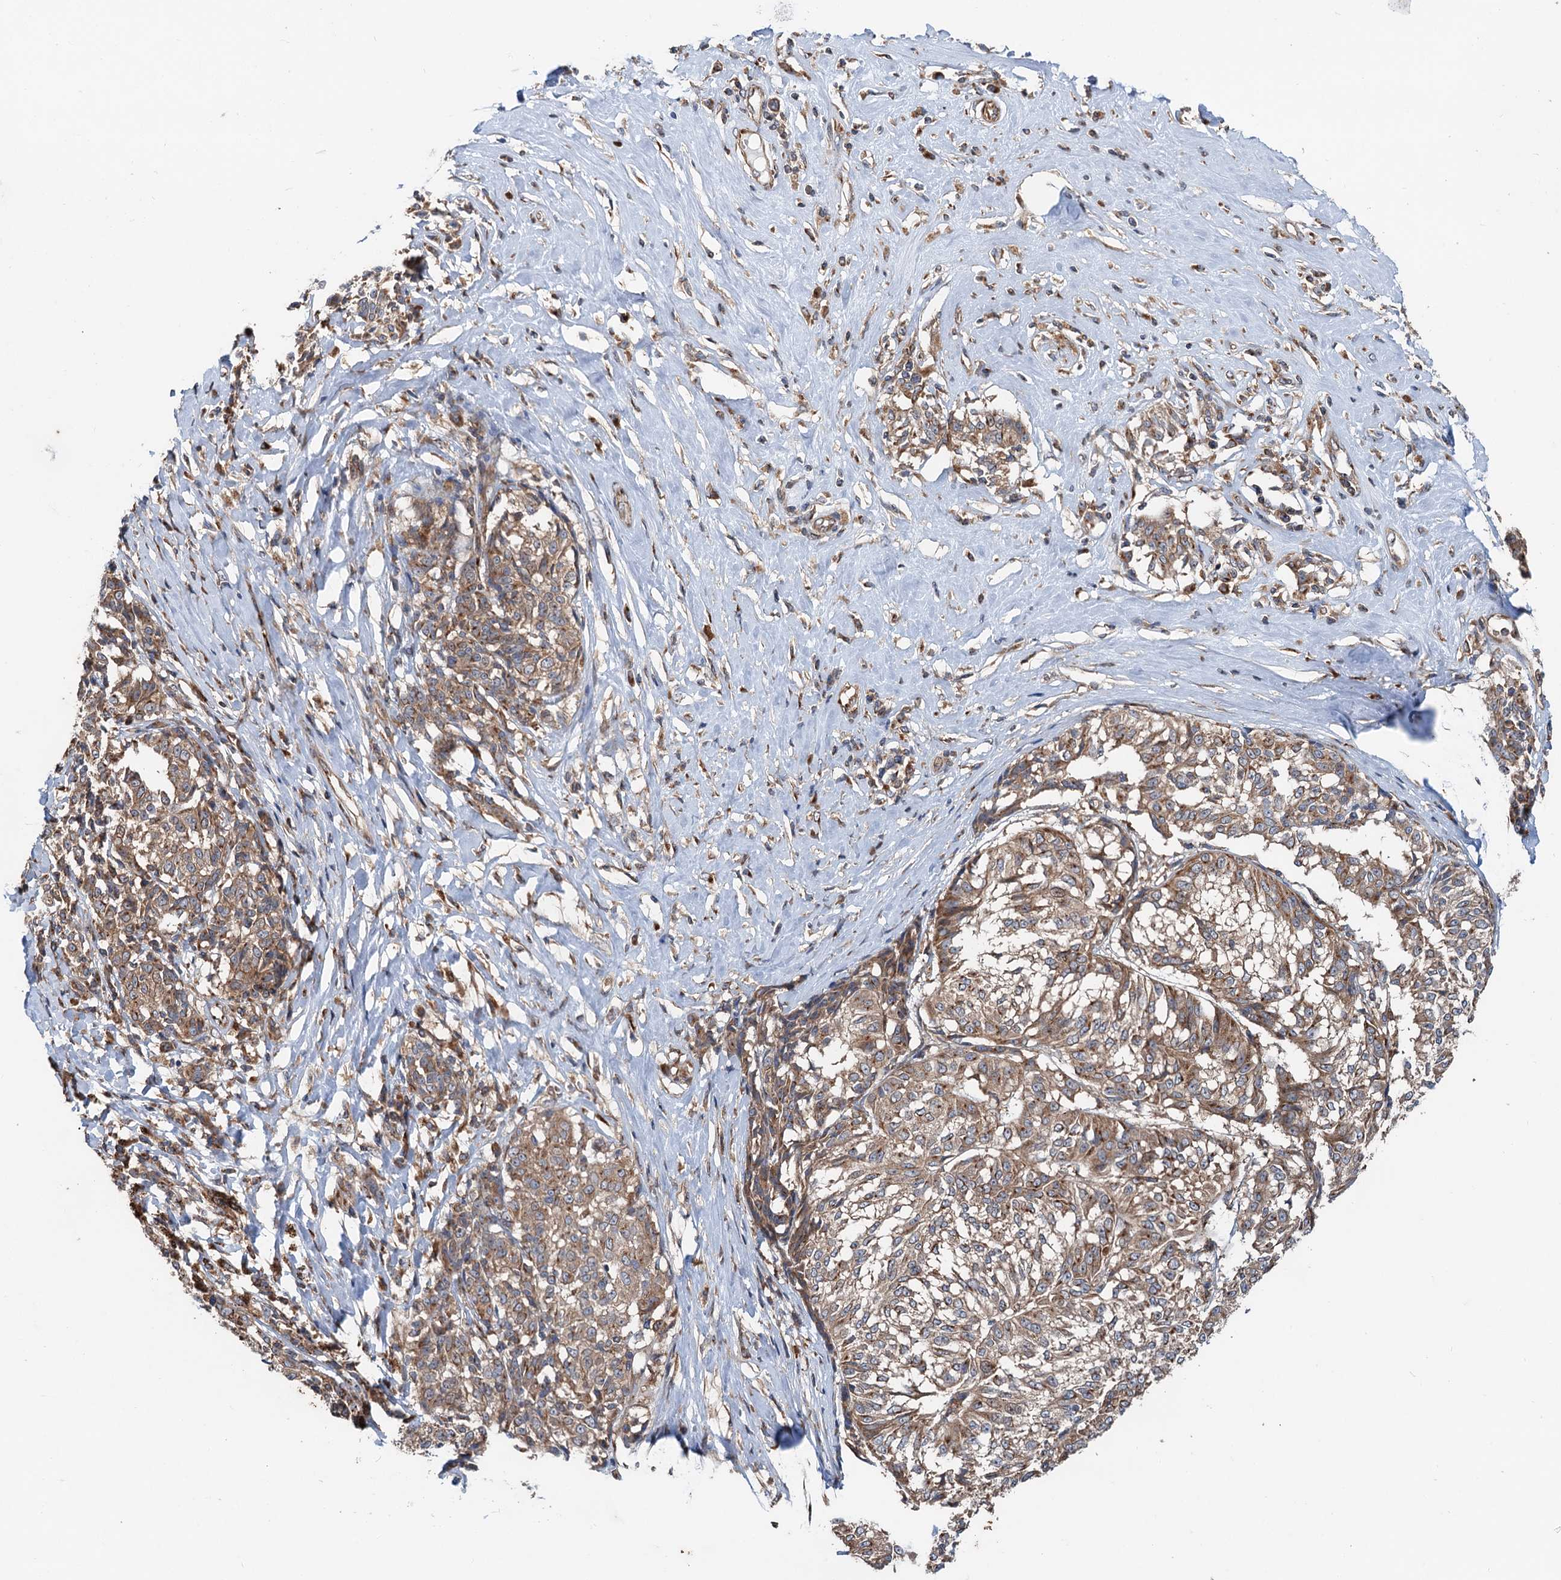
{"staining": {"intensity": "moderate", "quantity": ">75%", "location": "cytoplasmic/membranous"}, "tissue": "melanoma", "cell_type": "Tumor cells", "image_type": "cancer", "snomed": [{"axis": "morphology", "description": "Malignant melanoma, NOS"}, {"axis": "topography", "description": "Skin"}], "caption": "Moderate cytoplasmic/membranous positivity is seen in approximately >75% of tumor cells in malignant melanoma.", "gene": "ANKRD26", "patient": {"sex": "female", "age": 72}}